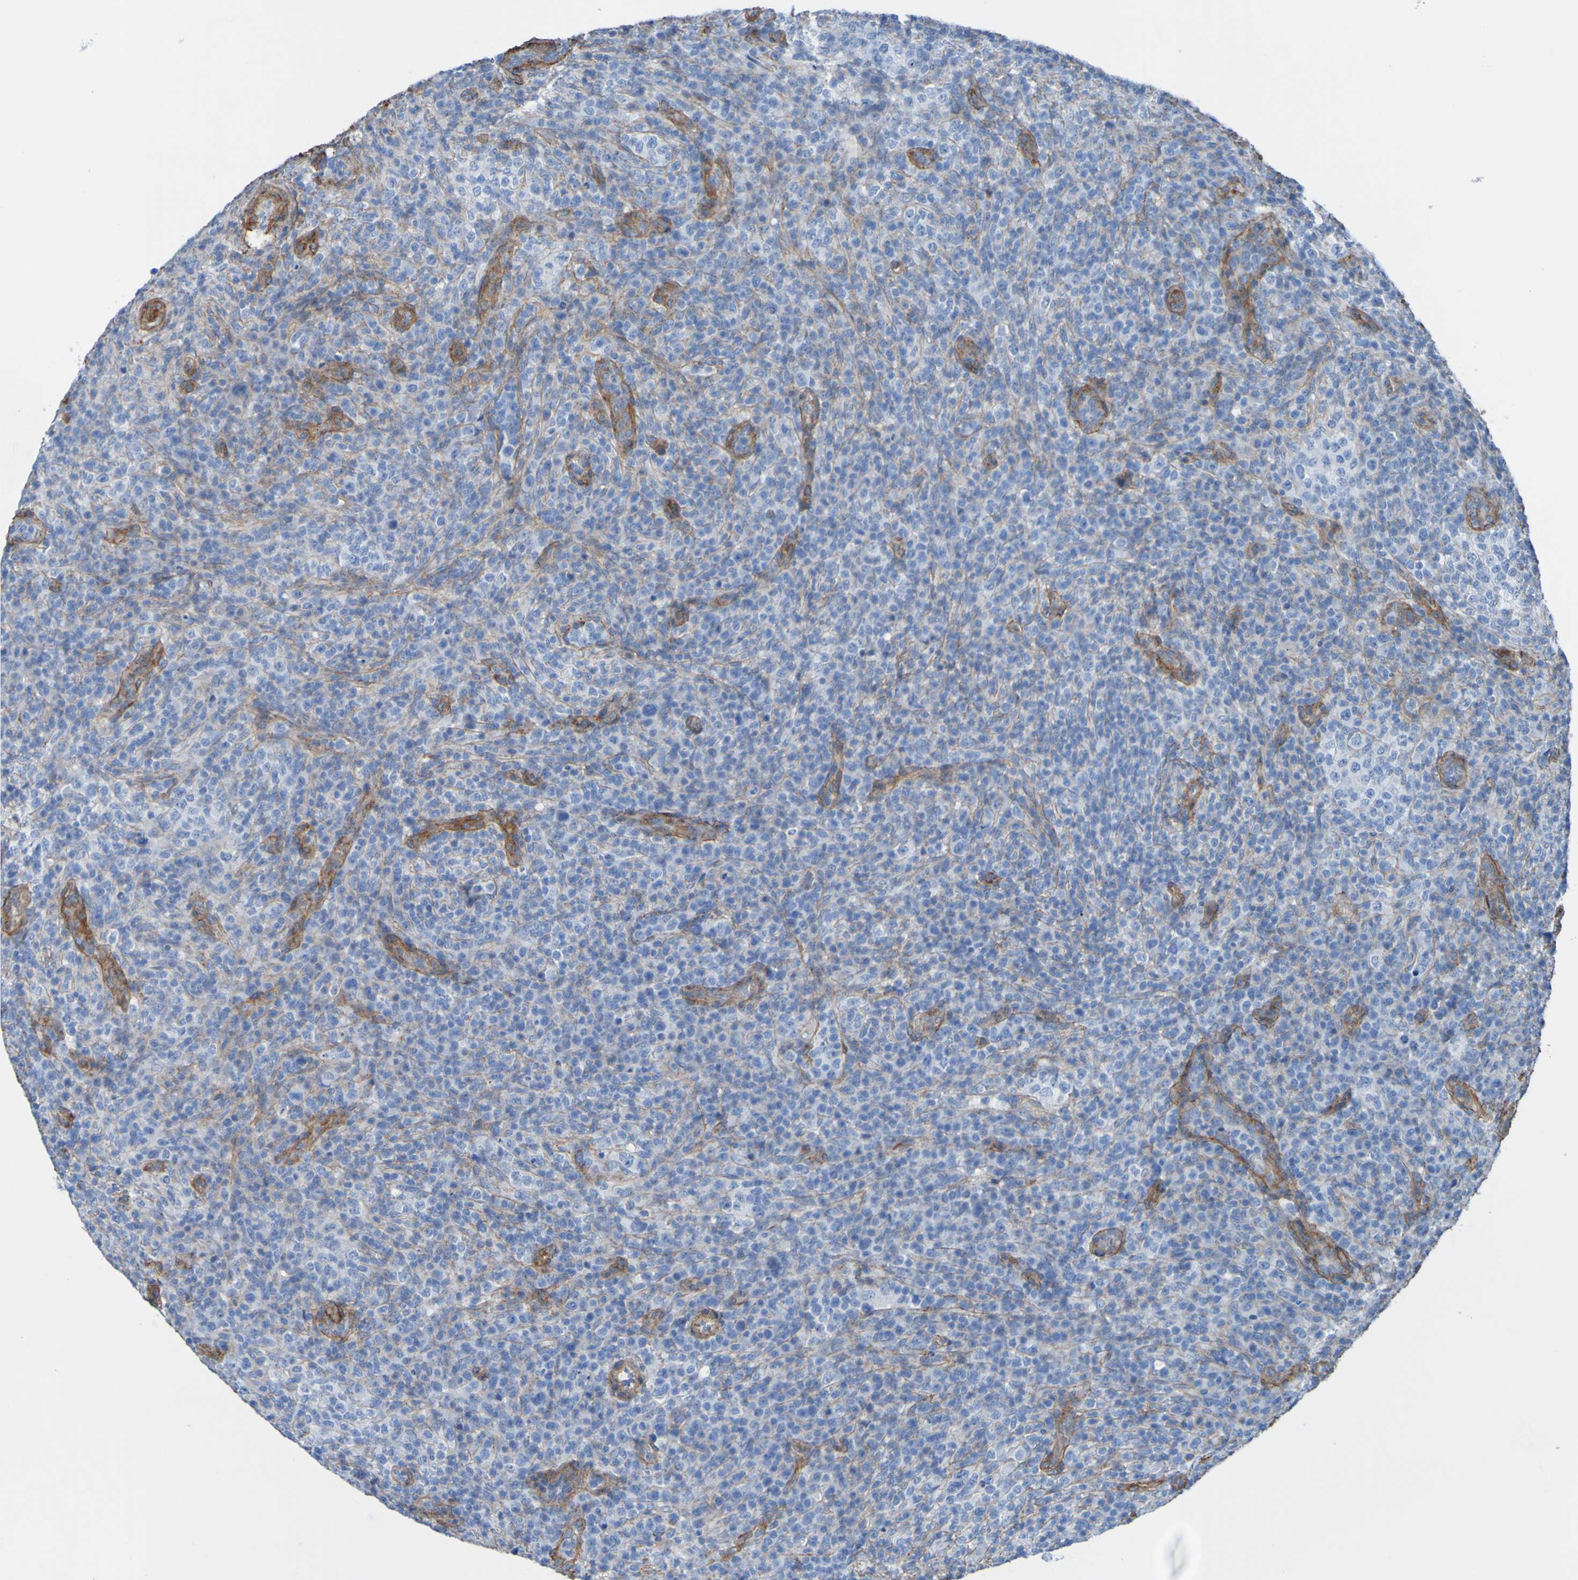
{"staining": {"intensity": "negative", "quantity": "none", "location": "none"}, "tissue": "lymphoma", "cell_type": "Tumor cells", "image_type": "cancer", "snomed": [{"axis": "morphology", "description": "Malignant lymphoma, non-Hodgkin's type, High grade"}, {"axis": "topography", "description": "Lymph node"}], "caption": "DAB (3,3'-diaminobenzidine) immunohistochemical staining of human lymphoma exhibits no significant positivity in tumor cells.", "gene": "COL4A2", "patient": {"sex": "female", "age": 76}}